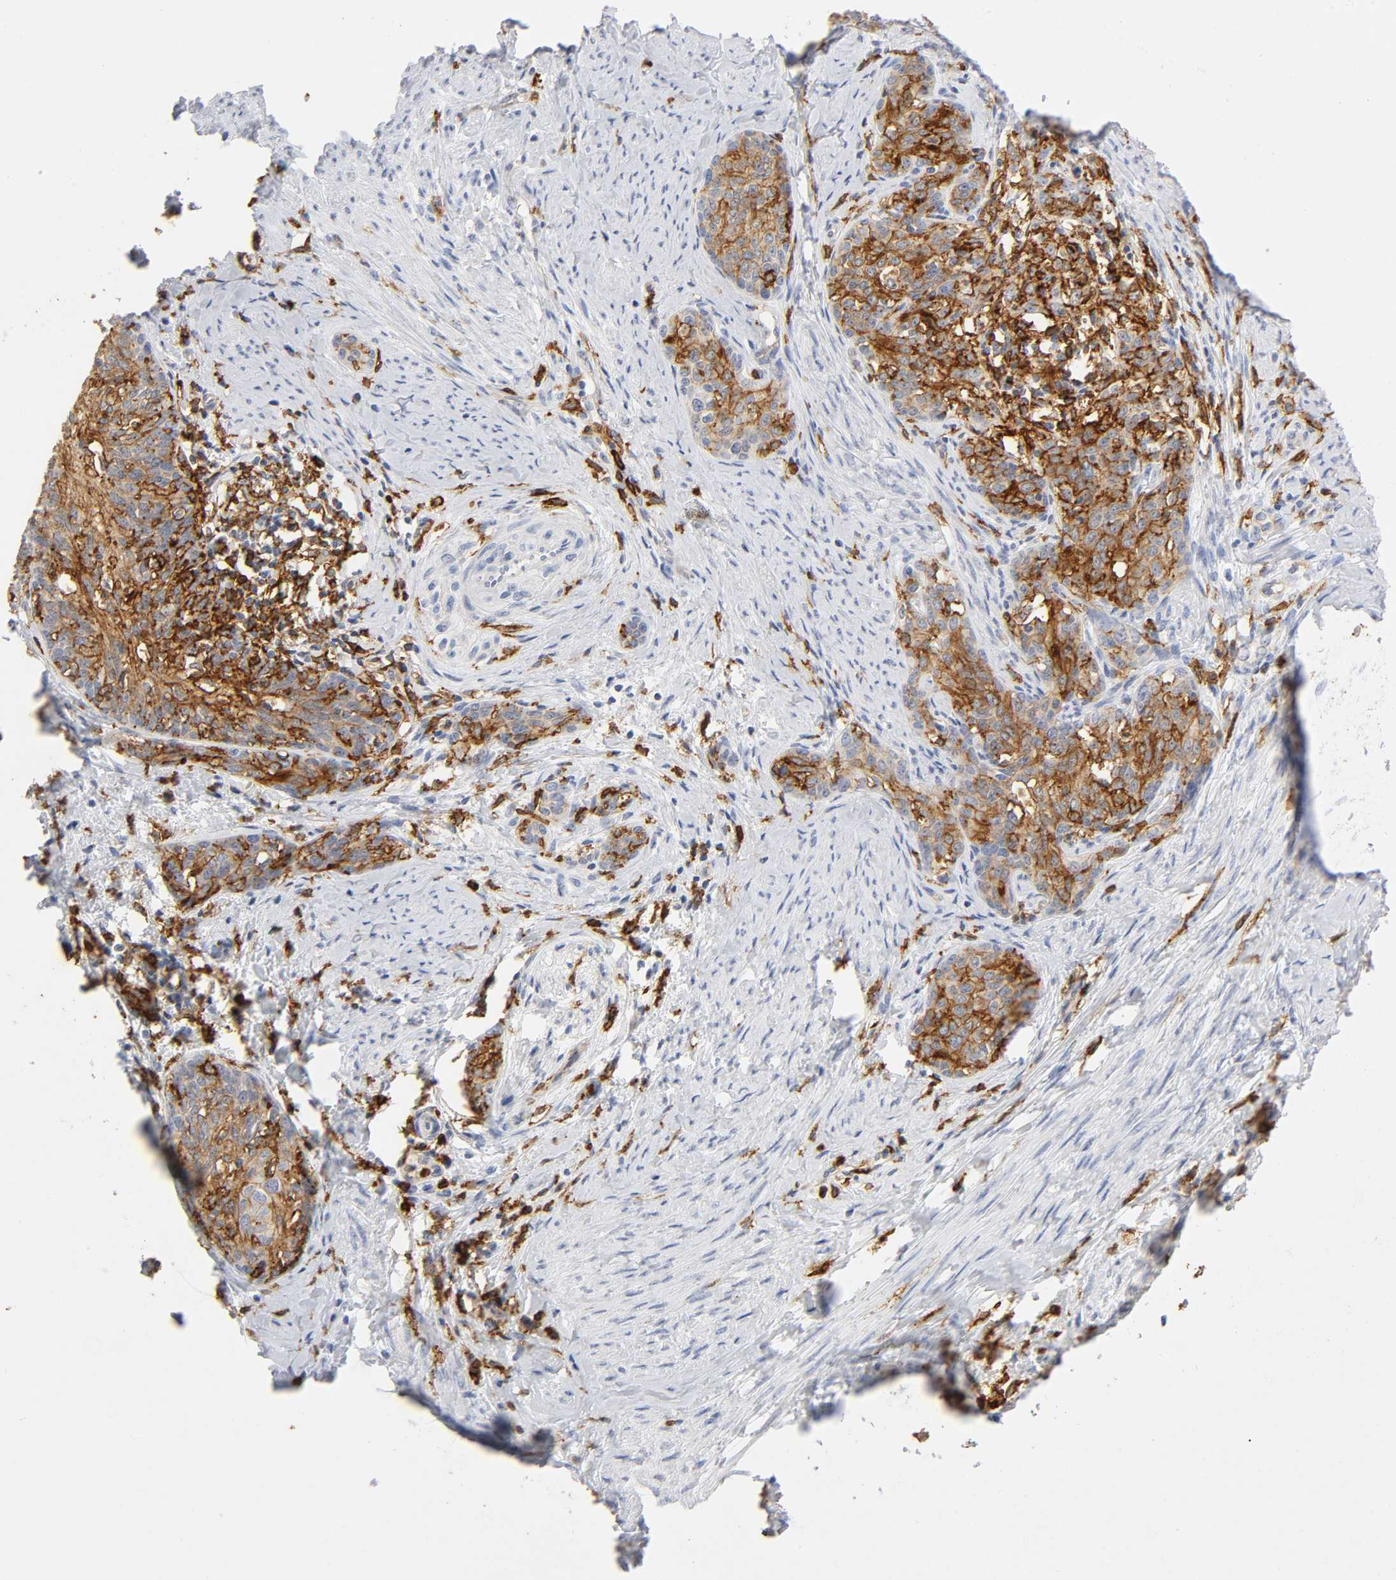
{"staining": {"intensity": "moderate", "quantity": ">75%", "location": "cytoplasmic/membranous"}, "tissue": "cervical cancer", "cell_type": "Tumor cells", "image_type": "cancer", "snomed": [{"axis": "morphology", "description": "Squamous cell carcinoma, NOS"}, {"axis": "morphology", "description": "Adenocarcinoma, NOS"}, {"axis": "topography", "description": "Cervix"}], "caption": "Tumor cells exhibit moderate cytoplasmic/membranous expression in approximately >75% of cells in cervical adenocarcinoma. (Stains: DAB in brown, nuclei in blue, Microscopy: brightfield microscopy at high magnification).", "gene": "LYN", "patient": {"sex": "female", "age": 52}}